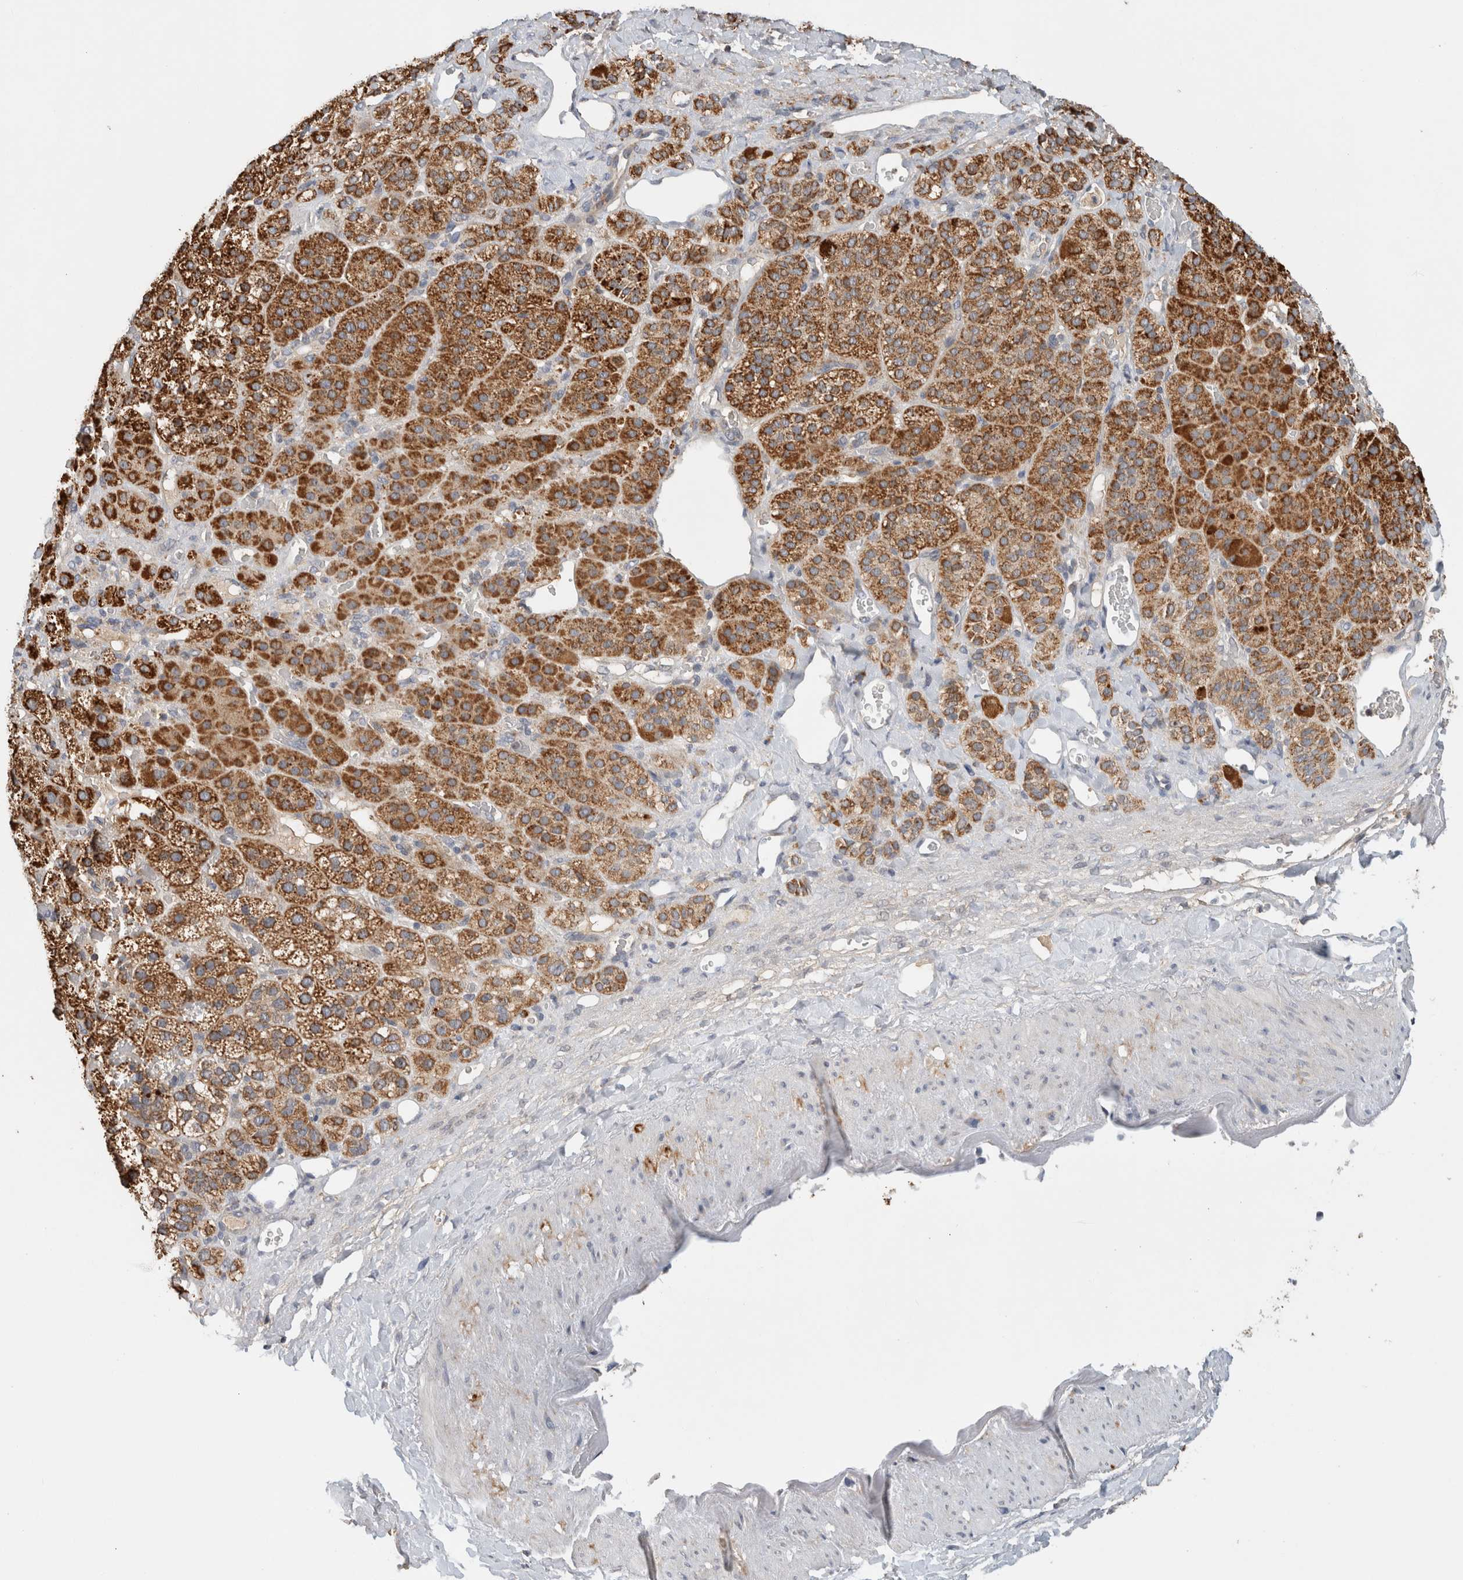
{"staining": {"intensity": "moderate", "quantity": ">75%", "location": "cytoplasmic/membranous"}, "tissue": "adrenal gland", "cell_type": "Glandular cells", "image_type": "normal", "snomed": [{"axis": "morphology", "description": "Normal tissue, NOS"}, {"axis": "topography", "description": "Adrenal gland"}], "caption": "Glandular cells demonstrate medium levels of moderate cytoplasmic/membranous staining in approximately >75% of cells in benign adrenal gland.", "gene": "AMPD1", "patient": {"sex": "male", "age": 57}}